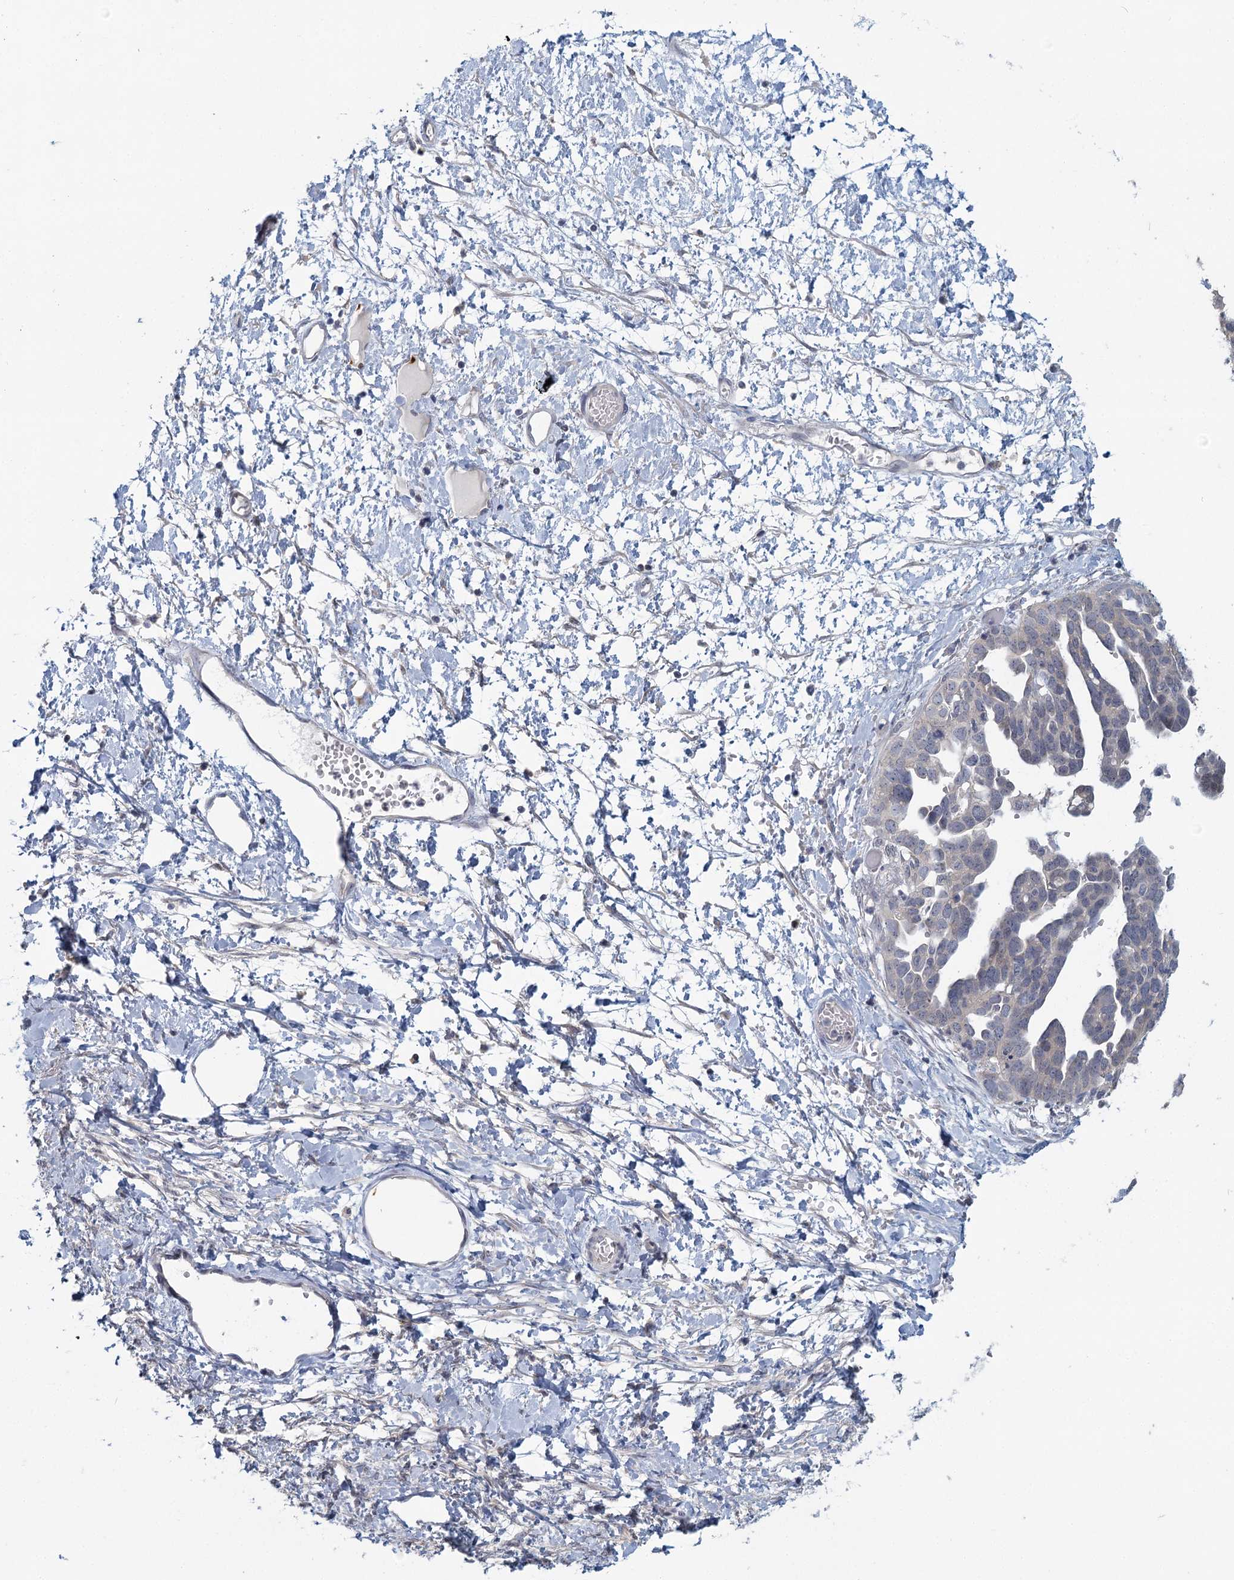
{"staining": {"intensity": "negative", "quantity": "none", "location": "none"}, "tissue": "ovarian cancer", "cell_type": "Tumor cells", "image_type": "cancer", "snomed": [{"axis": "morphology", "description": "Cystadenocarcinoma, serous, NOS"}, {"axis": "topography", "description": "Ovary"}], "caption": "A histopathology image of serous cystadenocarcinoma (ovarian) stained for a protein reveals no brown staining in tumor cells.", "gene": "MYO7B", "patient": {"sex": "female", "age": 54}}